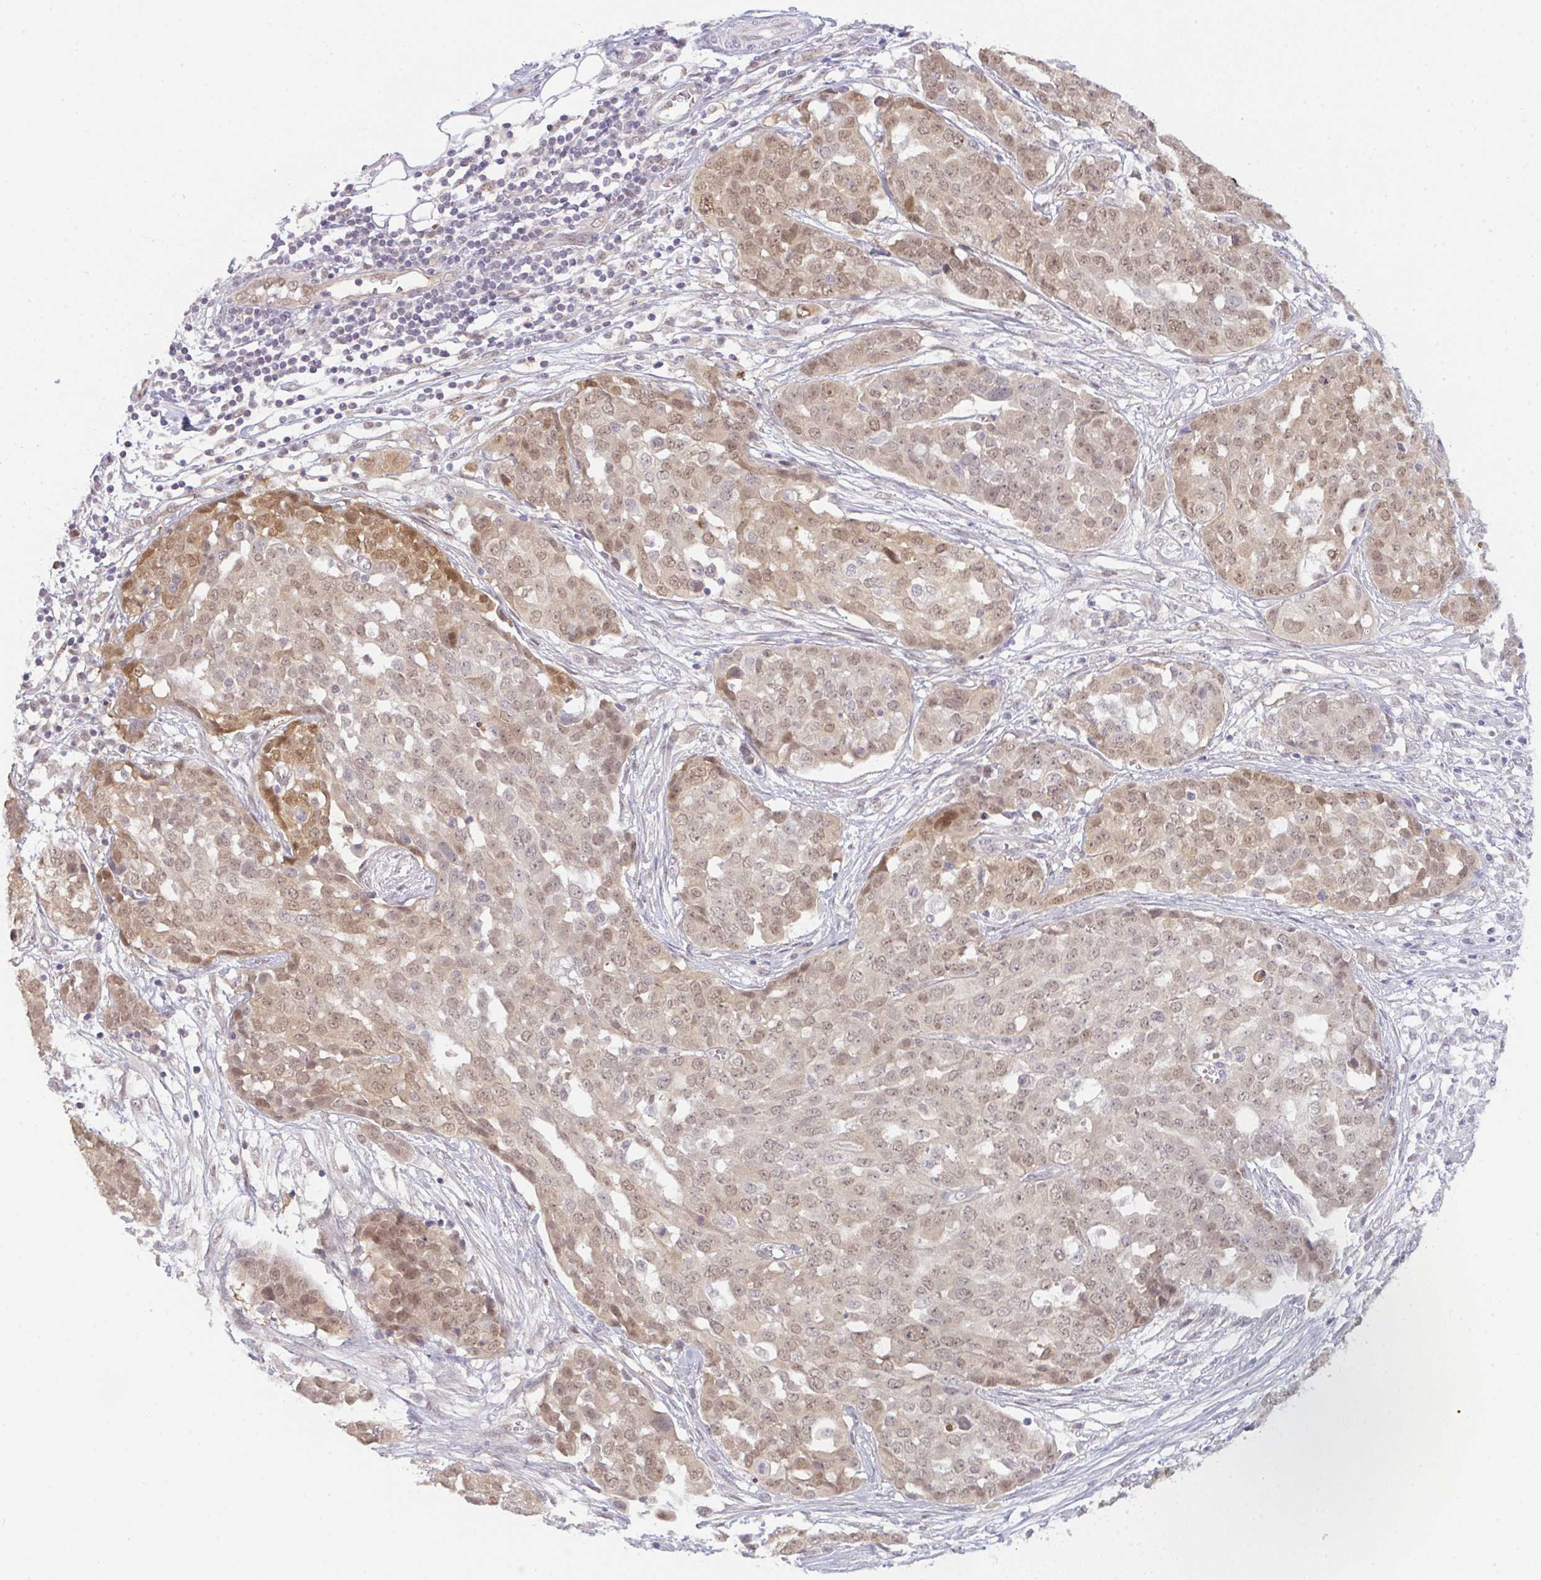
{"staining": {"intensity": "moderate", "quantity": "<25%", "location": "nuclear"}, "tissue": "ovarian cancer", "cell_type": "Tumor cells", "image_type": "cancer", "snomed": [{"axis": "morphology", "description": "Cystadenocarcinoma, serous, NOS"}, {"axis": "topography", "description": "Soft tissue"}, {"axis": "topography", "description": "Ovary"}], "caption": "A brown stain labels moderate nuclear positivity of a protein in ovarian cancer (serous cystadenocarcinoma) tumor cells.", "gene": "CSE1L", "patient": {"sex": "female", "age": 57}}